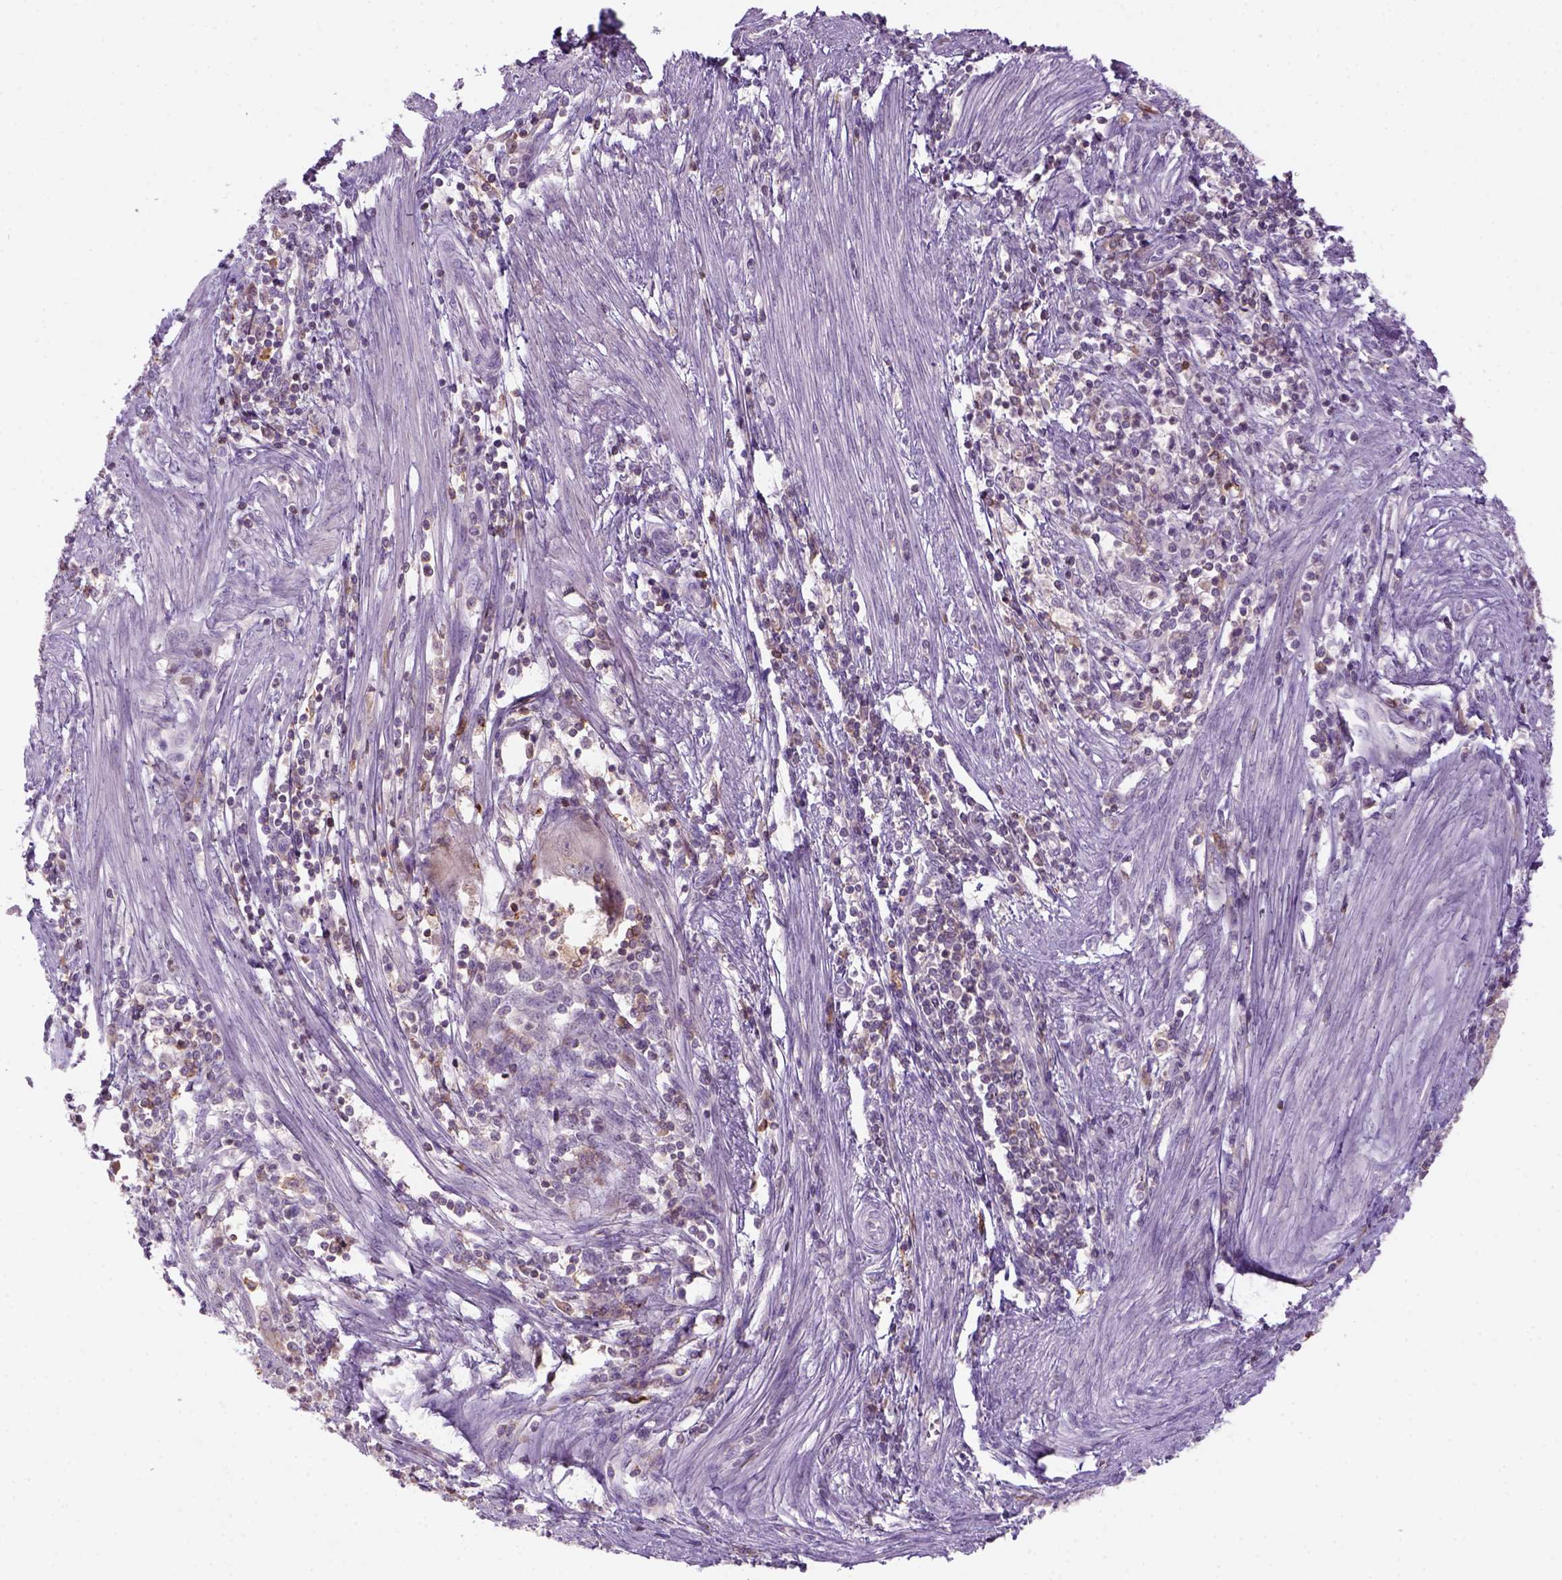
{"staining": {"intensity": "moderate", "quantity": ">75%", "location": "cytoplasmic/membranous"}, "tissue": "endometrial cancer", "cell_type": "Tumor cells", "image_type": "cancer", "snomed": [{"axis": "morphology", "description": "Adenocarcinoma, NOS"}, {"axis": "topography", "description": "Endometrium"}], "caption": "Adenocarcinoma (endometrial) tissue exhibits moderate cytoplasmic/membranous staining in approximately >75% of tumor cells, visualized by immunohistochemistry.", "gene": "GOT1", "patient": {"sex": "female", "age": 50}}